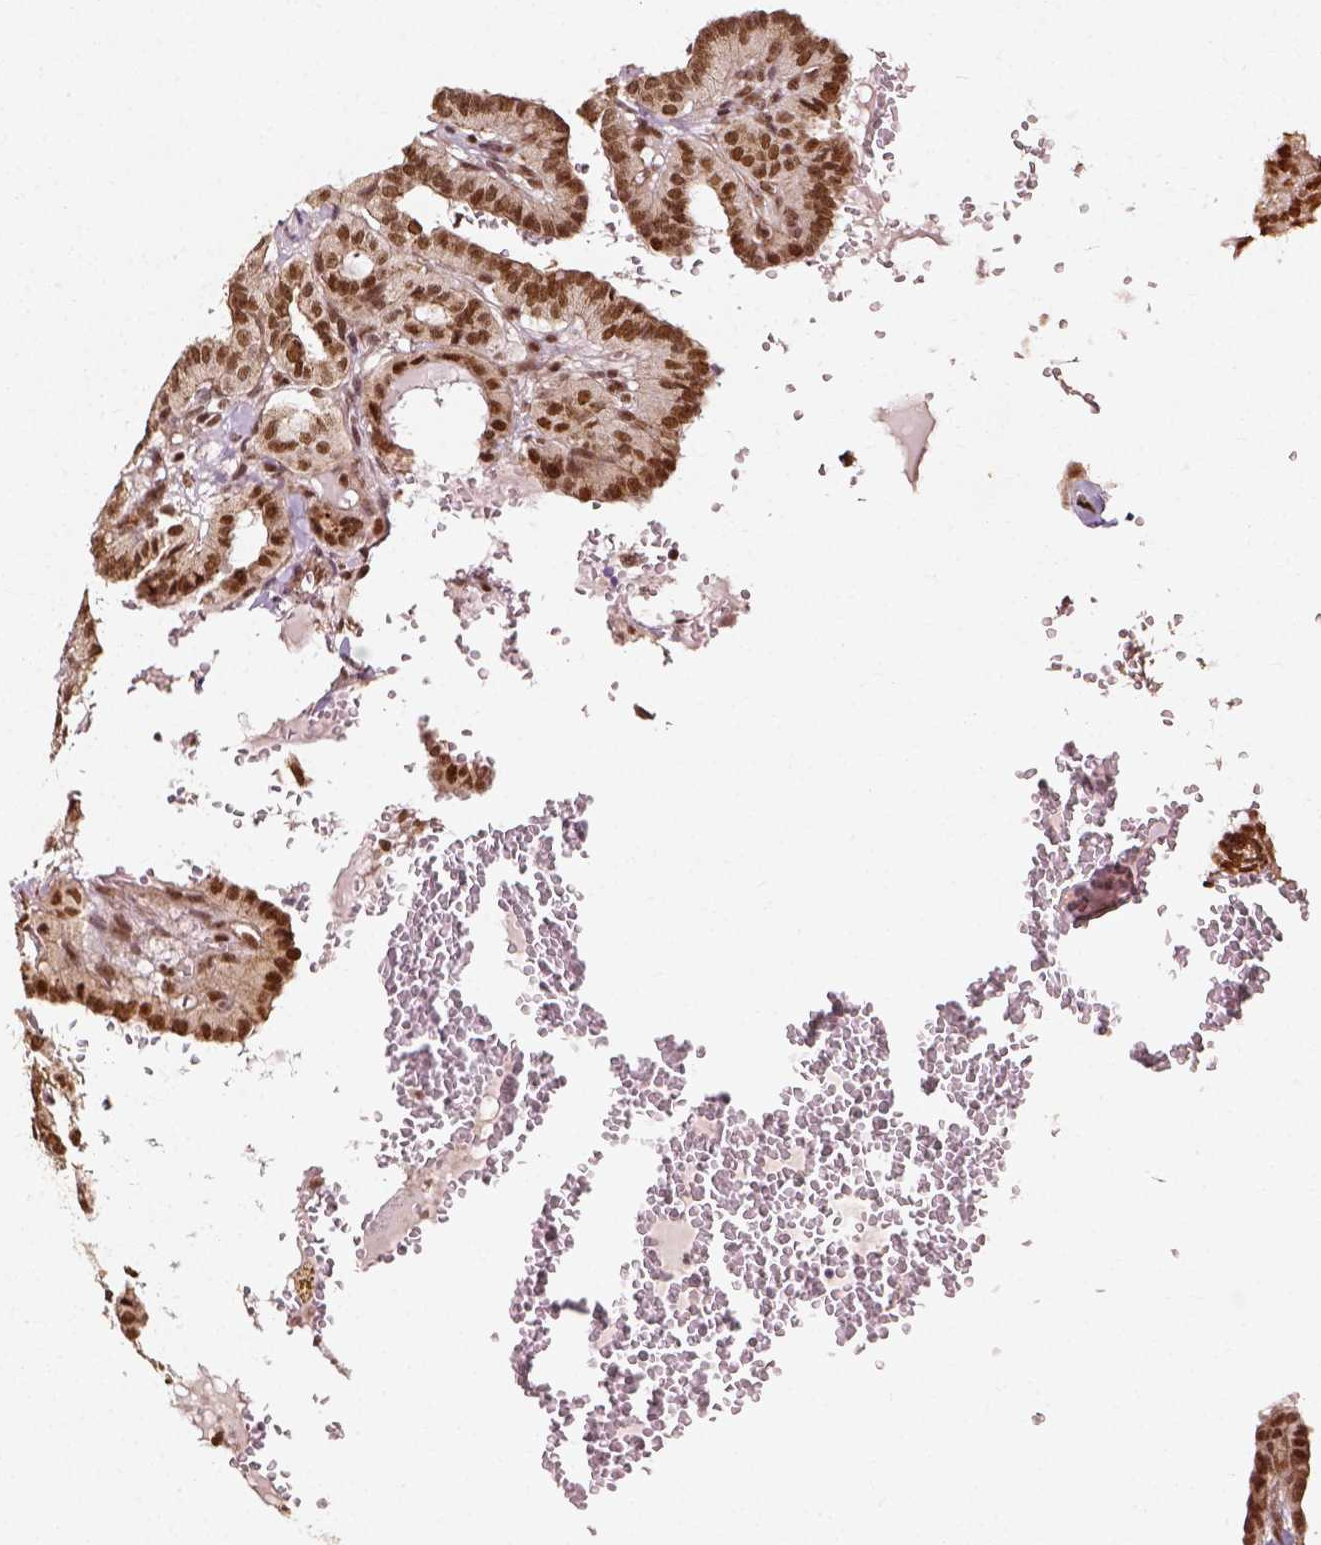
{"staining": {"intensity": "moderate", "quantity": ">75%", "location": "nuclear"}, "tissue": "thyroid cancer", "cell_type": "Tumor cells", "image_type": "cancer", "snomed": [{"axis": "morphology", "description": "Papillary adenocarcinoma, NOS"}, {"axis": "topography", "description": "Thyroid gland"}], "caption": "About >75% of tumor cells in thyroid cancer exhibit moderate nuclear protein expression as visualized by brown immunohistochemical staining.", "gene": "NACC1", "patient": {"sex": "female", "age": 21}}